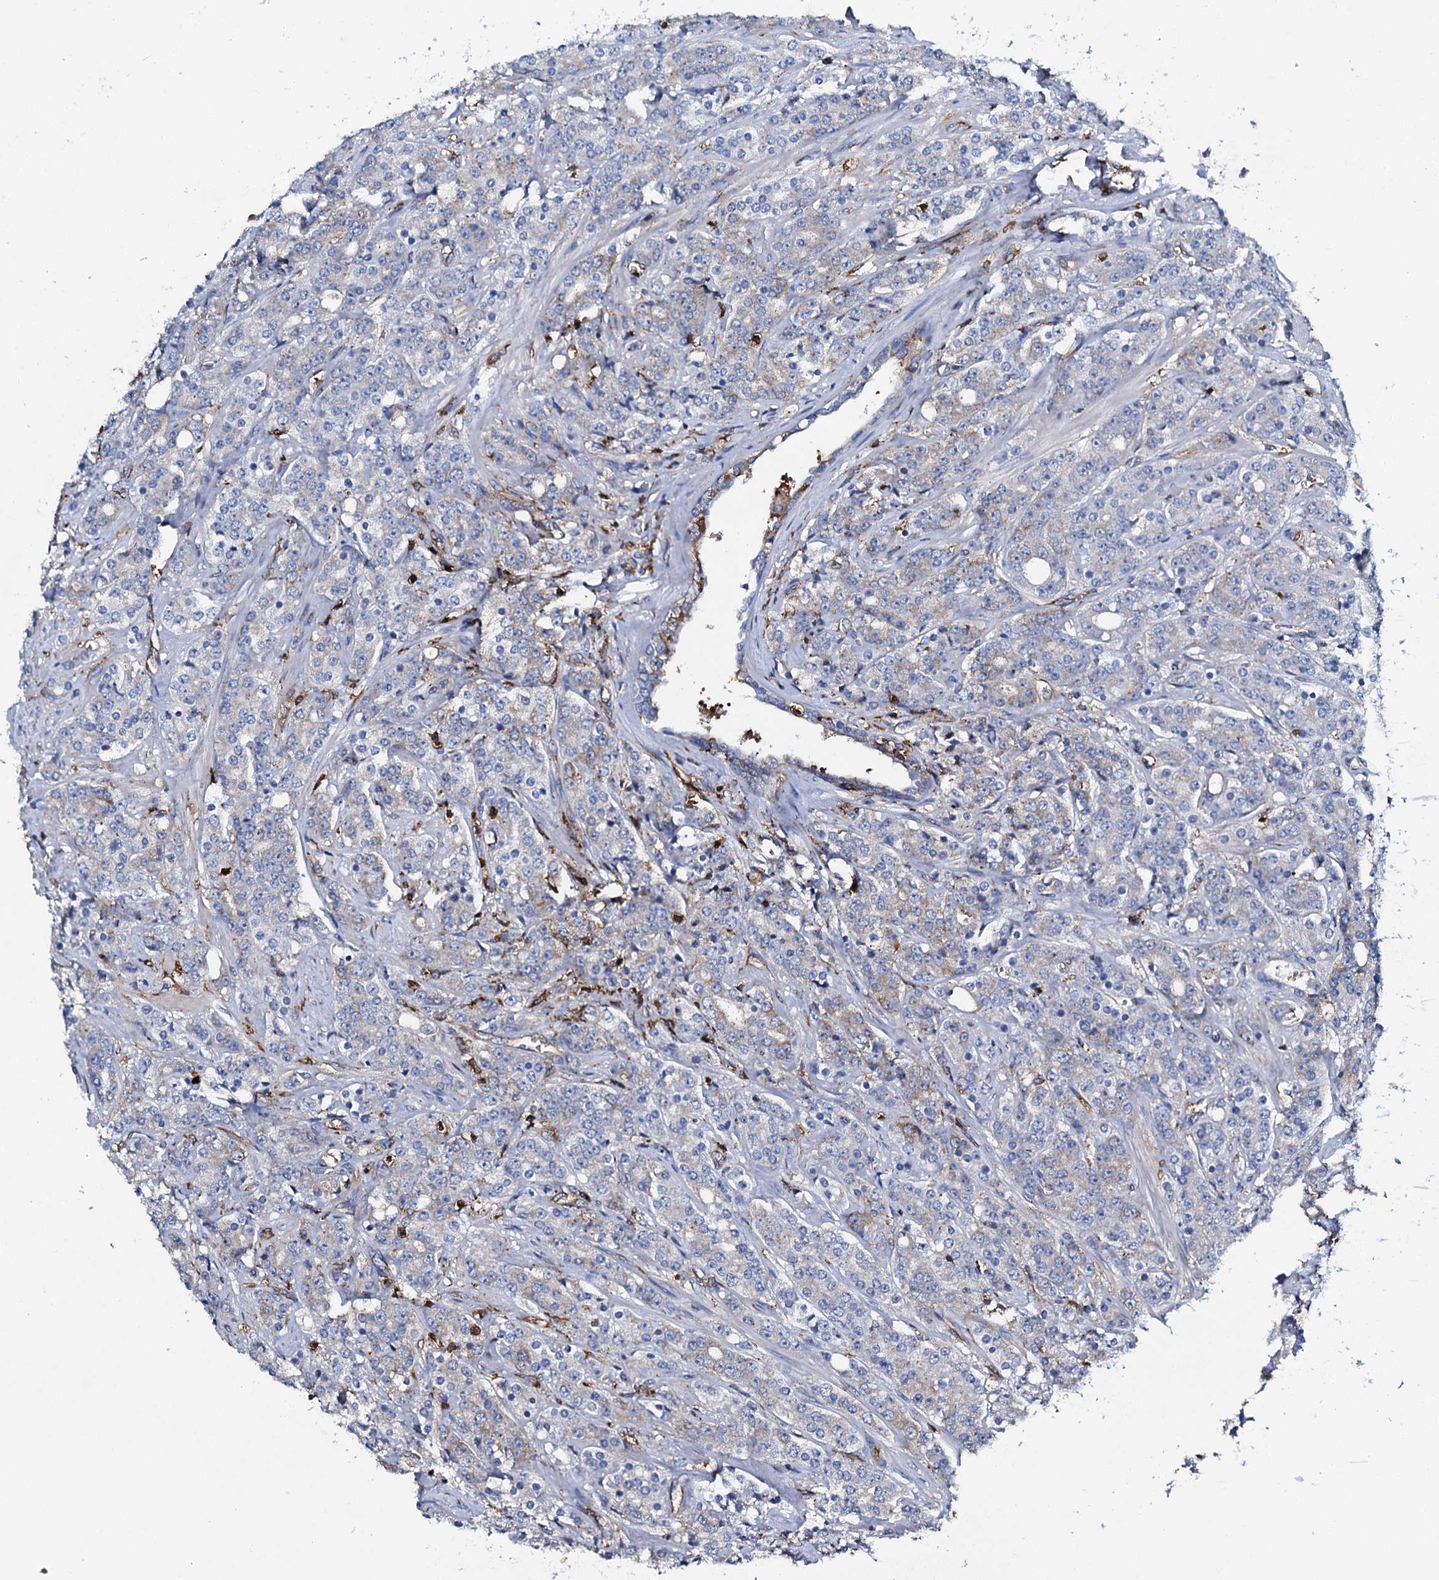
{"staining": {"intensity": "weak", "quantity": "<25%", "location": "cytoplasmic/membranous"}, "tissue": "prostate cancer", "cell_type": "Tumor cells", "image_type": "cancer", "snomed": [{"axis": "morphology", "description": "Adenocarcinoma, High grade"}, {"axis": "topography", "description": "Prostate"}], "caption": "DAB (3,3'-diaminobenzidine) immunohistochemical staining of prostate cancer (high-grade adenocarcinoma) displays no significant staining in tumor cells. (DAB immunohistochemistry, high magnification).", "gene": "MS4A4E", "patient": {"sex": "male", "age": 62}}